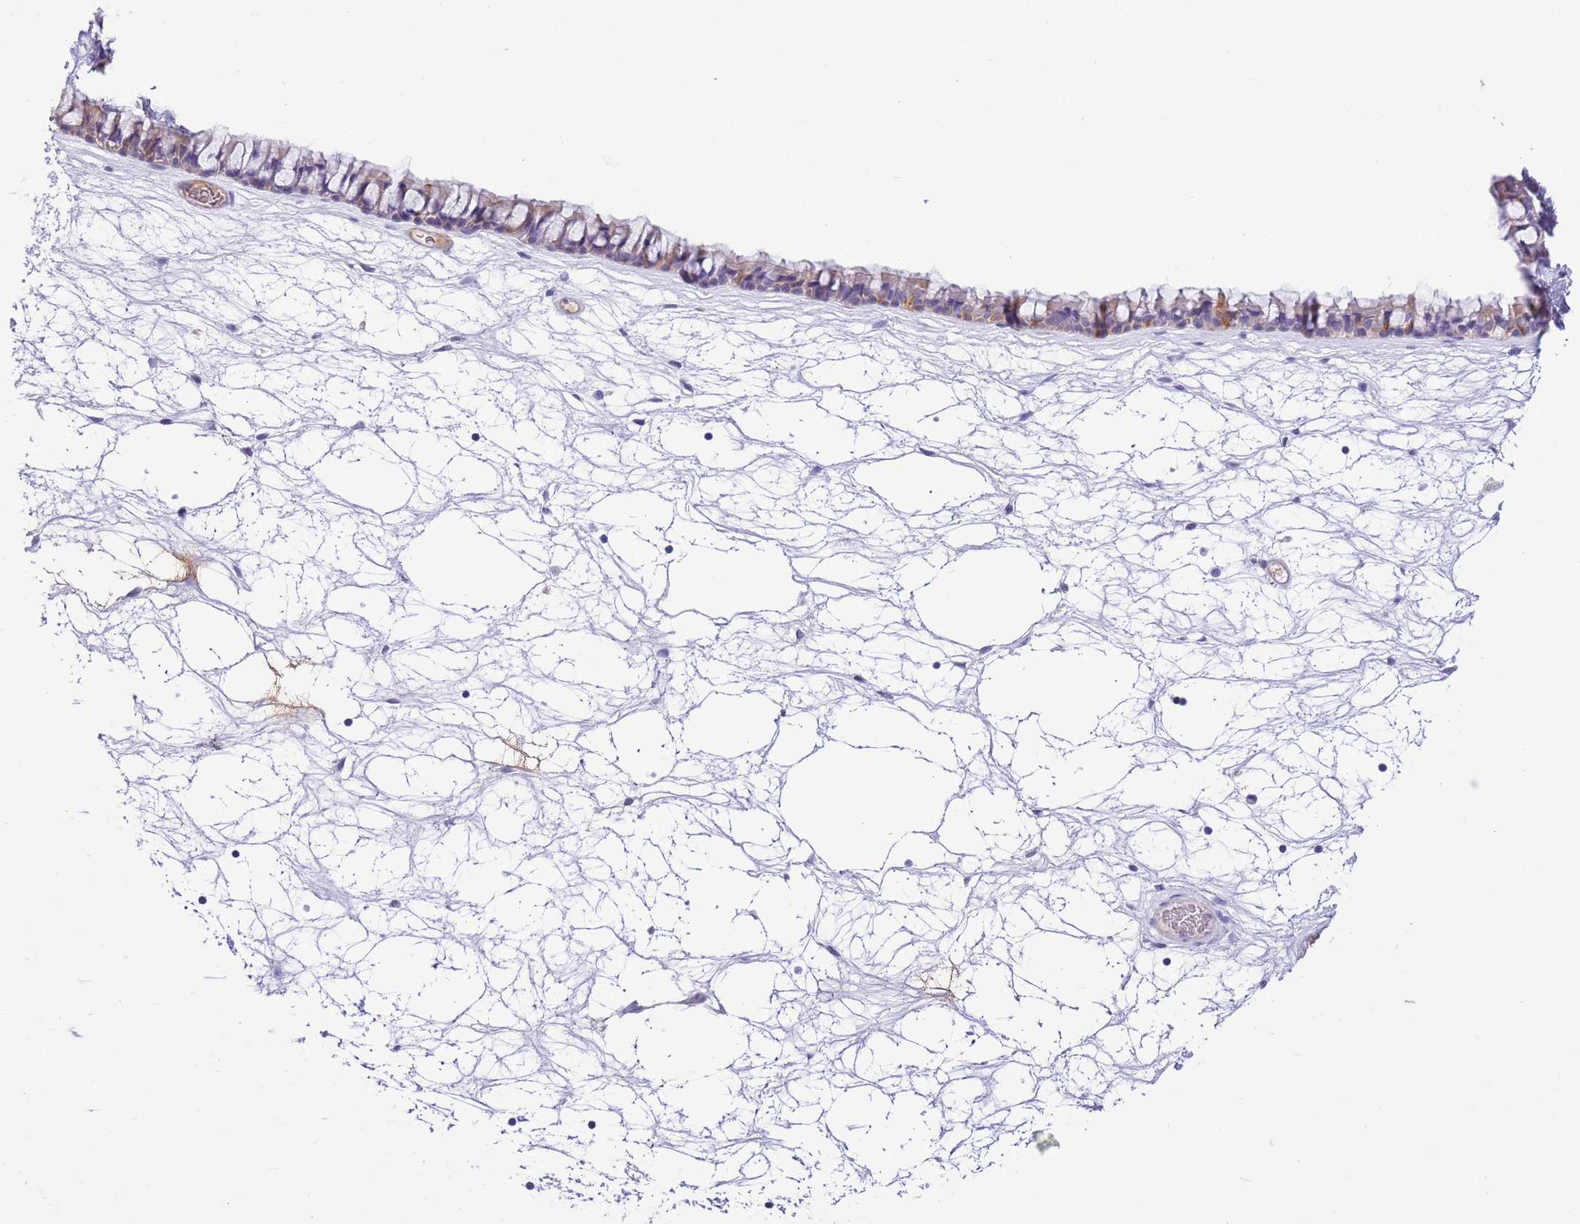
{"staining": {"intensity": "weak", "quantity": "<25%", "location": "cytoplasmic/membranous,nuclear"}, "tissue": "nasopharynx", "cell_type": "Respiratory epithelial cells", "image_type": "normal", "snomed": [{"axis": "morphology", "description": "Normal tissue, NOS"}, {"axis": "topography", "description": "Nasopharynx"}], "caption": "Photomicrograph shows no protein positivity in respiratory epithelial cells of normal nasopharynx.", "gene": "PRR32", "patient": {"sex": "male", "age": 64}}